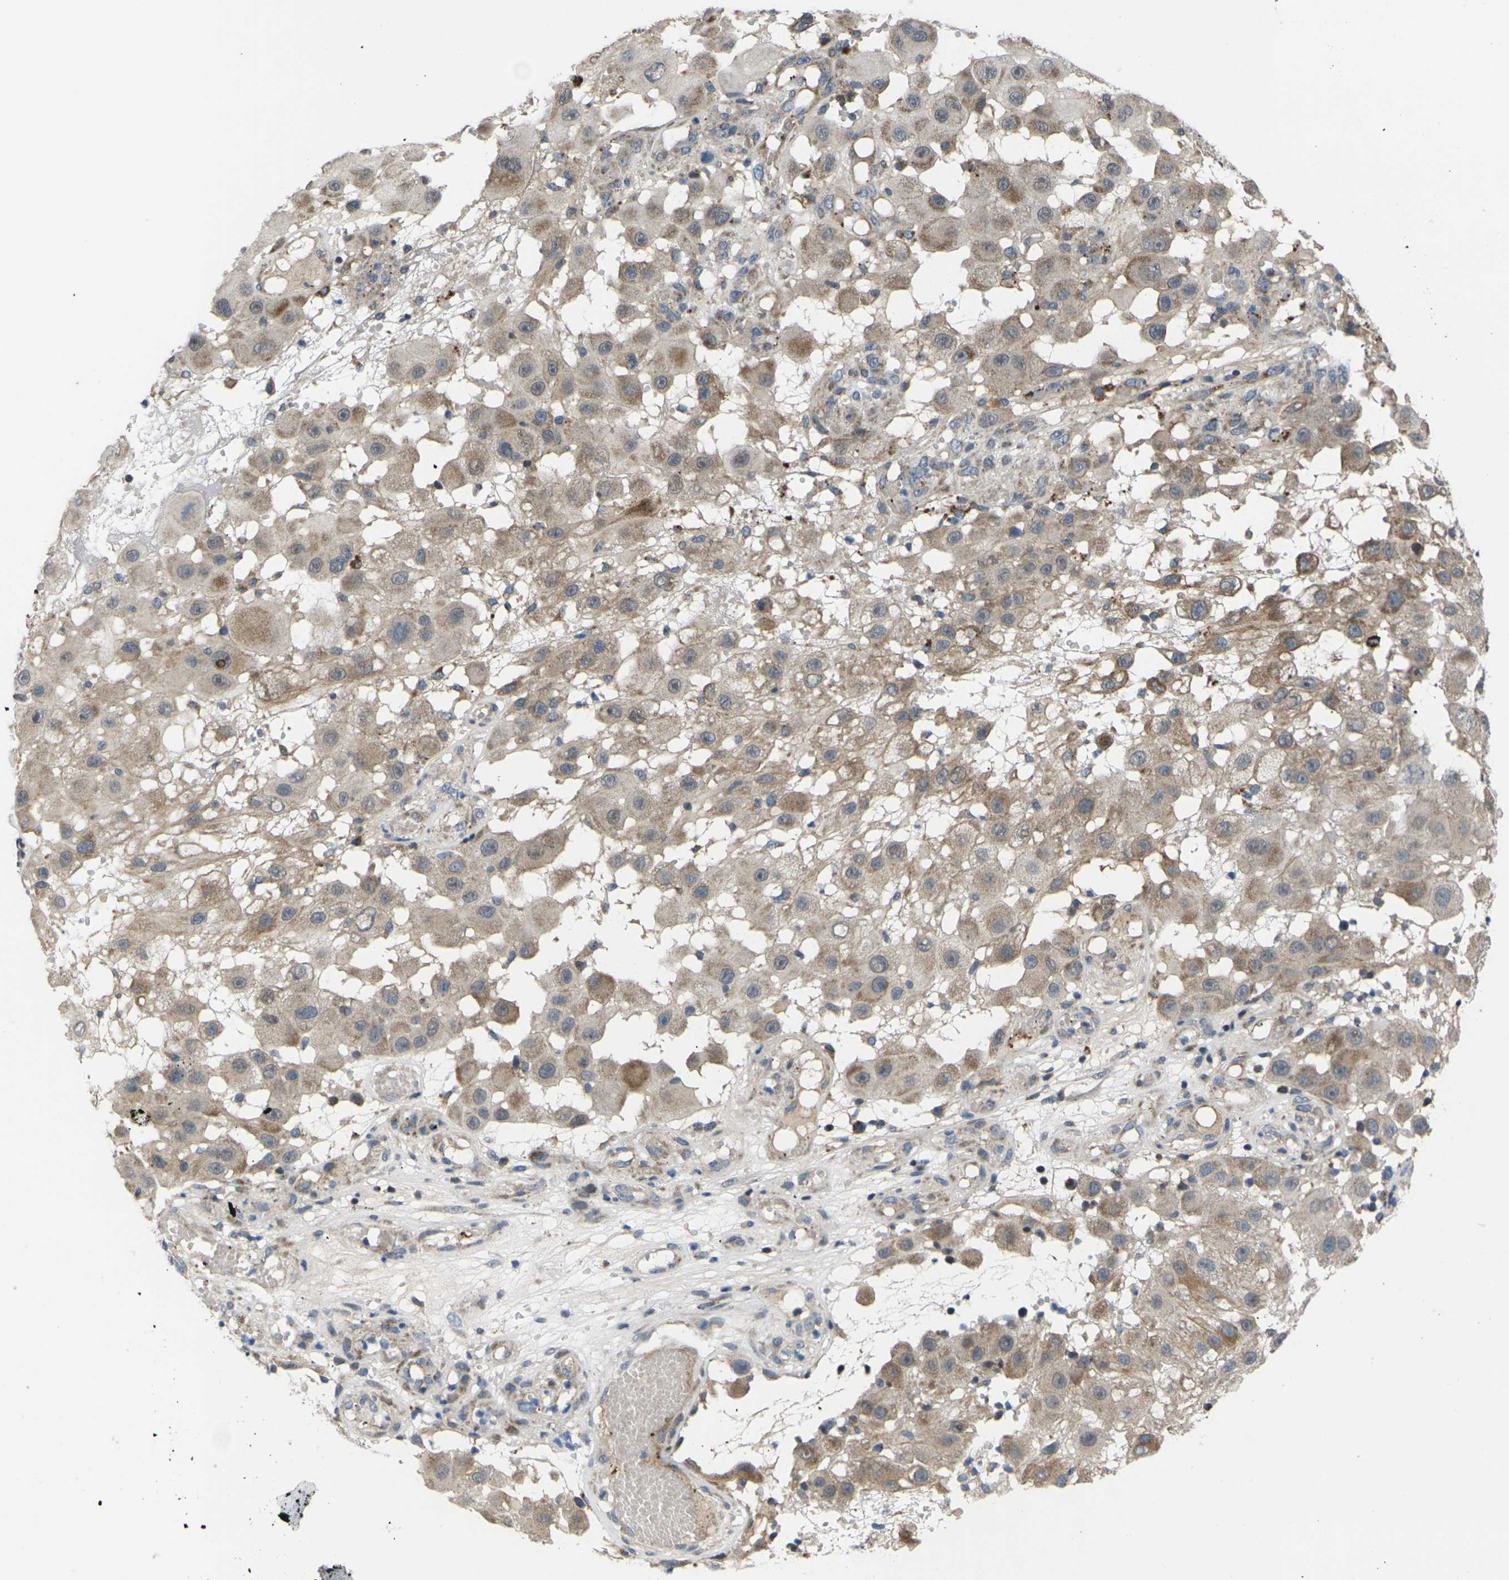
{"staining": {"intensity": "weak", "quantity": "25%-75%", "location": "cytoplasmic/membranous"}, "tissue": "melanoma", "cell_type": "Tumor cells", "image_type": "cancer", "snomed": [{"axis": "morphology", "description": "Malignant melanoma, NOS"}, {"axis": "topography", "description": "Skin"}], "caption": "Immunohistochemistry (IHC) (DAB (3,3'-diaminobenzidine)) staining of human malignant melanoma exhibits weak cytoplasmic/membranous protein expression in about 25%-75% of tumor cells.", "gene": "RPS6KA3", "patient": {"sex": "female", "age": 81}}